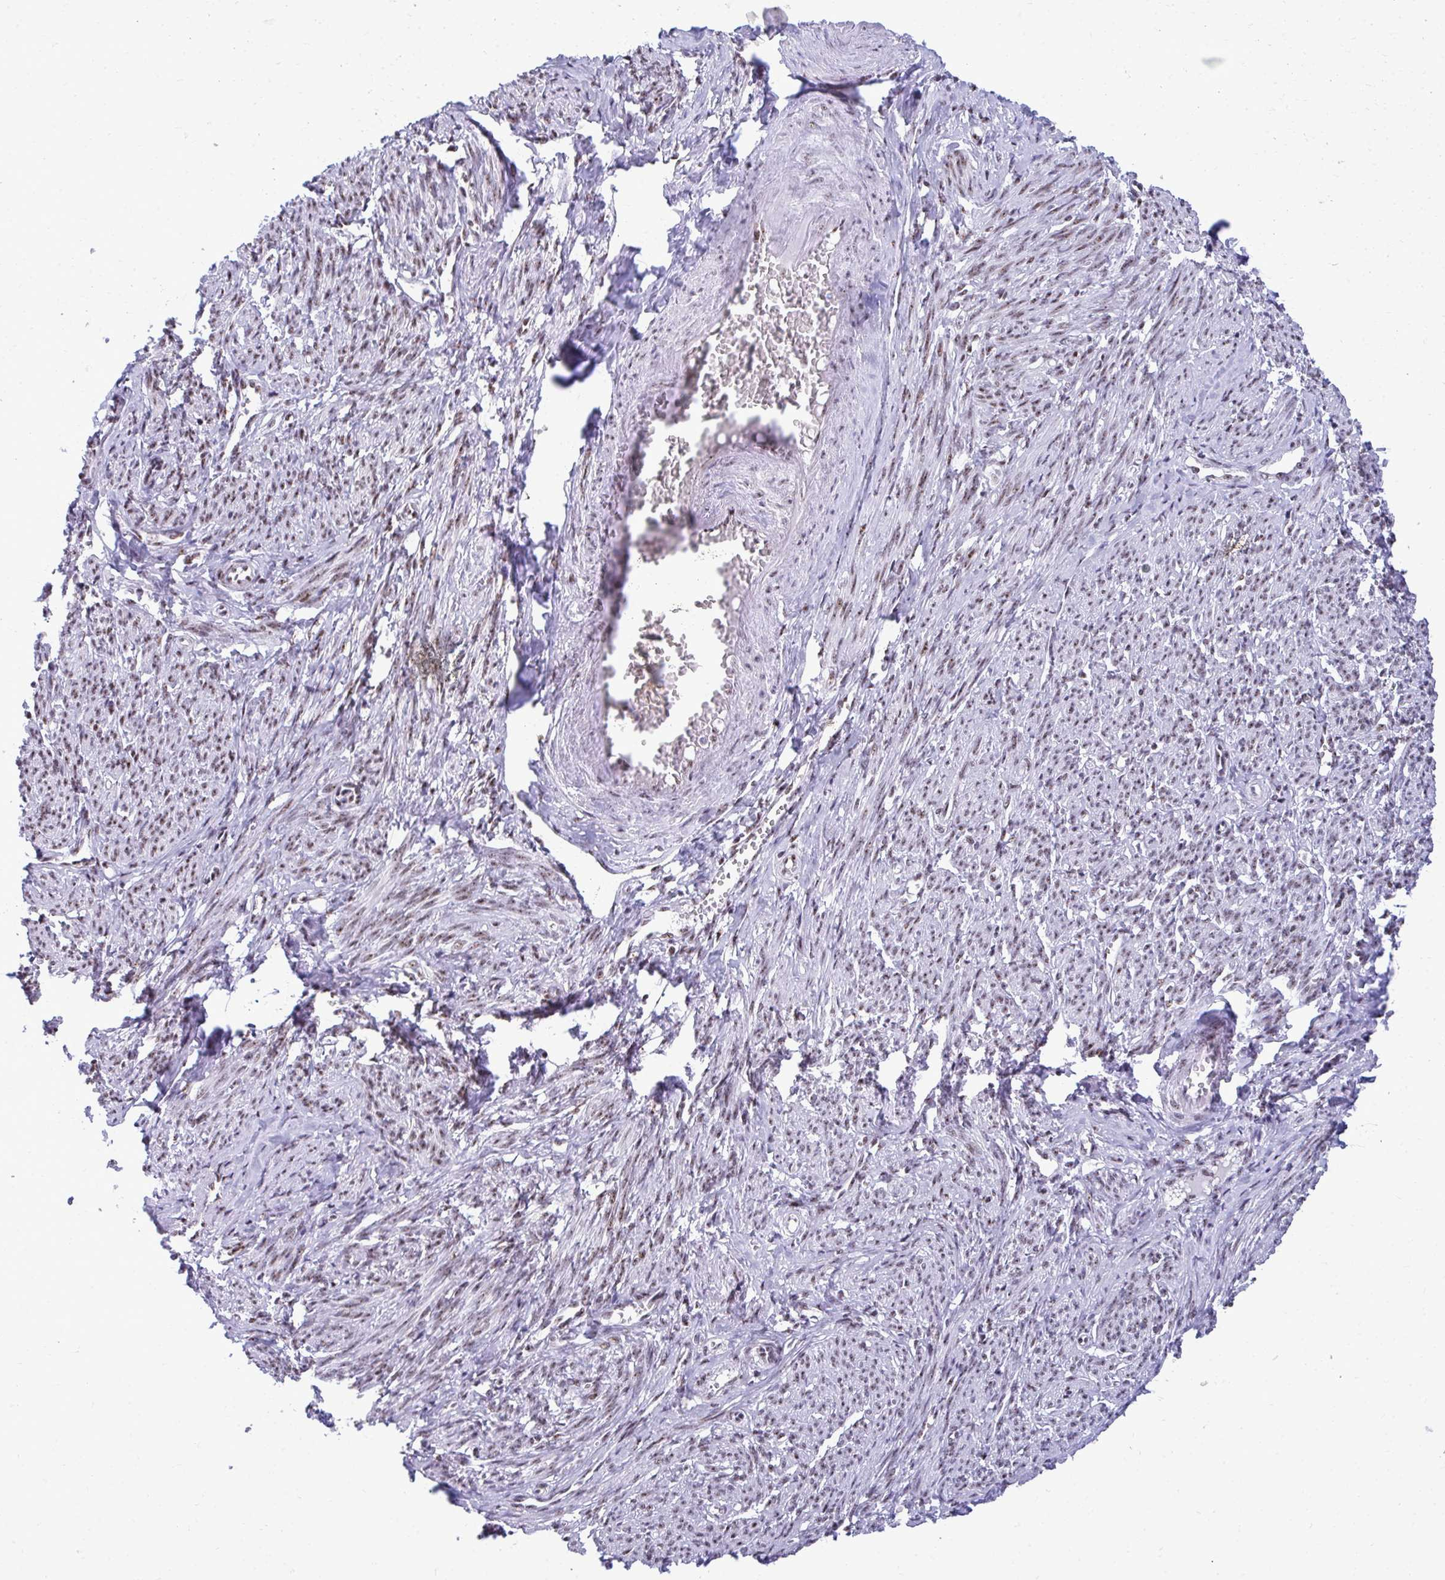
{"staining": {"intensity": "strong", "quantity": "25%-75%", "location": "nuclear"}, "tissue": "smooth muscle", "cell_type": "Smooth muscle cells", "image_type": "normal", "snomed": [{"axis": "morphology", "description": "Normal tissue, NOS"}, {"axis": "topography", "description": "Smooth muscle"}], "caption": "Benign smooth muscle shows strong nuclear staining in approximately 25%-75% of smooth muscle cells, visualized by immunohistochemistry. (DAB = brown stain, brightfield microscopy at high magnification).", "gene": "PELP1", "patient": {"sex": "female", "age": 65}}